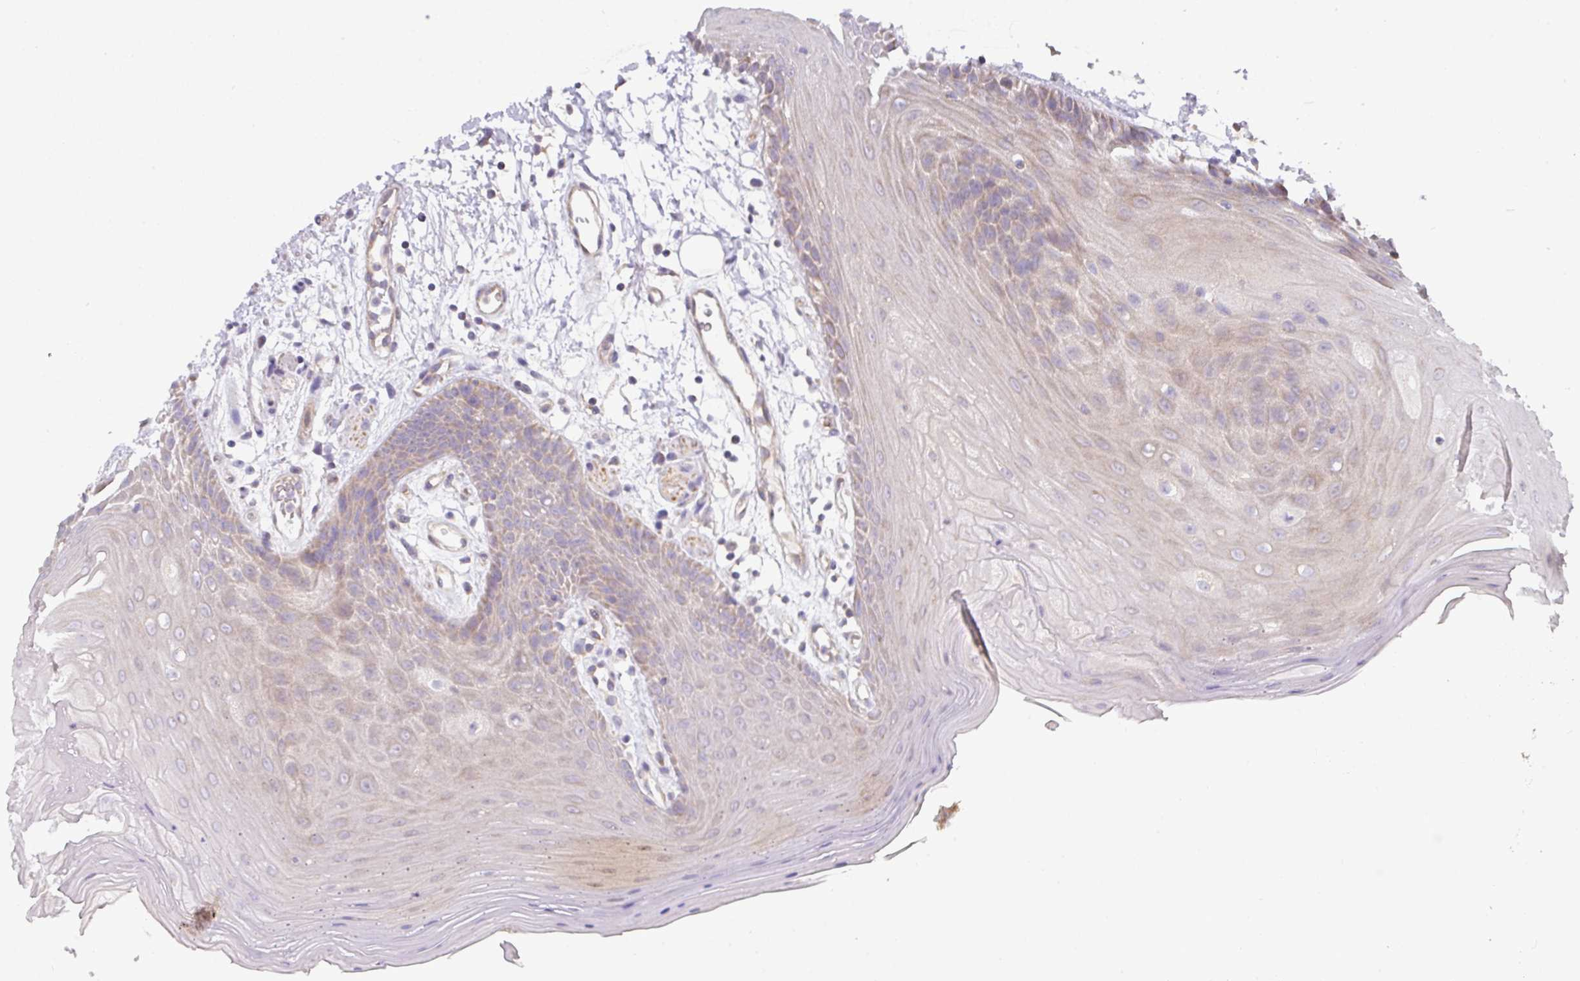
{"staining": {"intensity": "weak", "quantity": "25%-75%", "location": "cytoplasmic/membranous"}, "tissue": "oral mucosa", "cell_type": "Squamous epithelial cells", "image_type": "normal", "snomed": [{"axis": "morphology", "description": "Normal tissue, NOS"}, {"axis": "topography", "description": "Oral tissue"}, {"axis": "topography", "description": "Tounge, NOS"}], "caption": "Immunohistochemical staining of normal human oral mucosa reveals 25%-75% levels of weak cytoplasmic/membranous protein staining in about 25%-75% of squamous epithelial cells.", "gene": "STK35", "patient": {"sex": "female", "age": 59}}